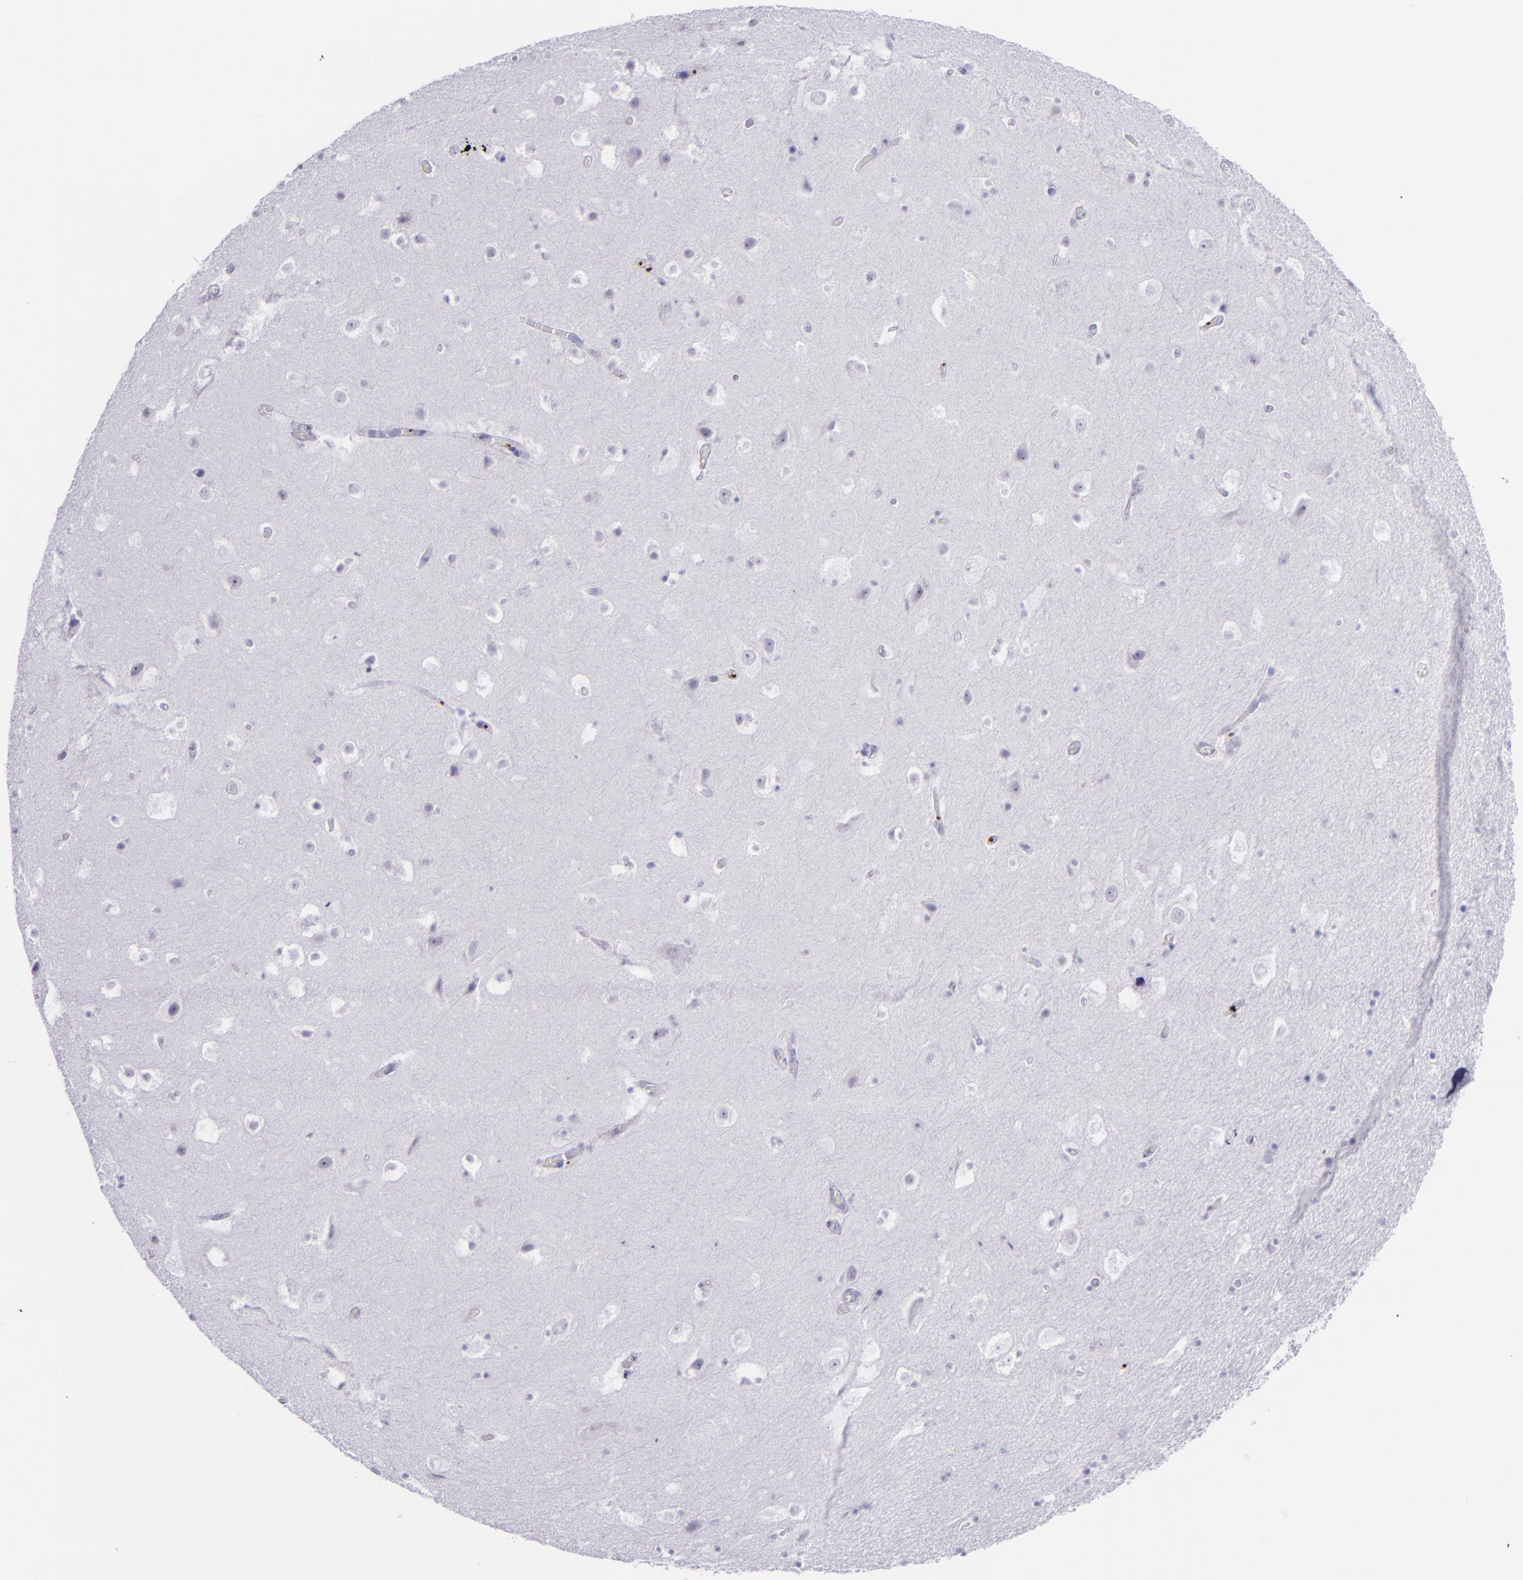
{"staining": {"intensity": "negative", "quantity": "none", "location": "none"}, "tissue": "hippocampus", "cell_type": "Glial cells", "image_type": "normal", "snomed": [{"axis": "morphology", "description": "Normal tissue, NOS"}, {"axis": "topography", "description": "Hippocampus"}], "caption": "Immunohistochemistry of normal human hippocampus reveals no positivity in glial cells.", "gene": "SELE", "patient": {"sex": "male", "age": 45}}